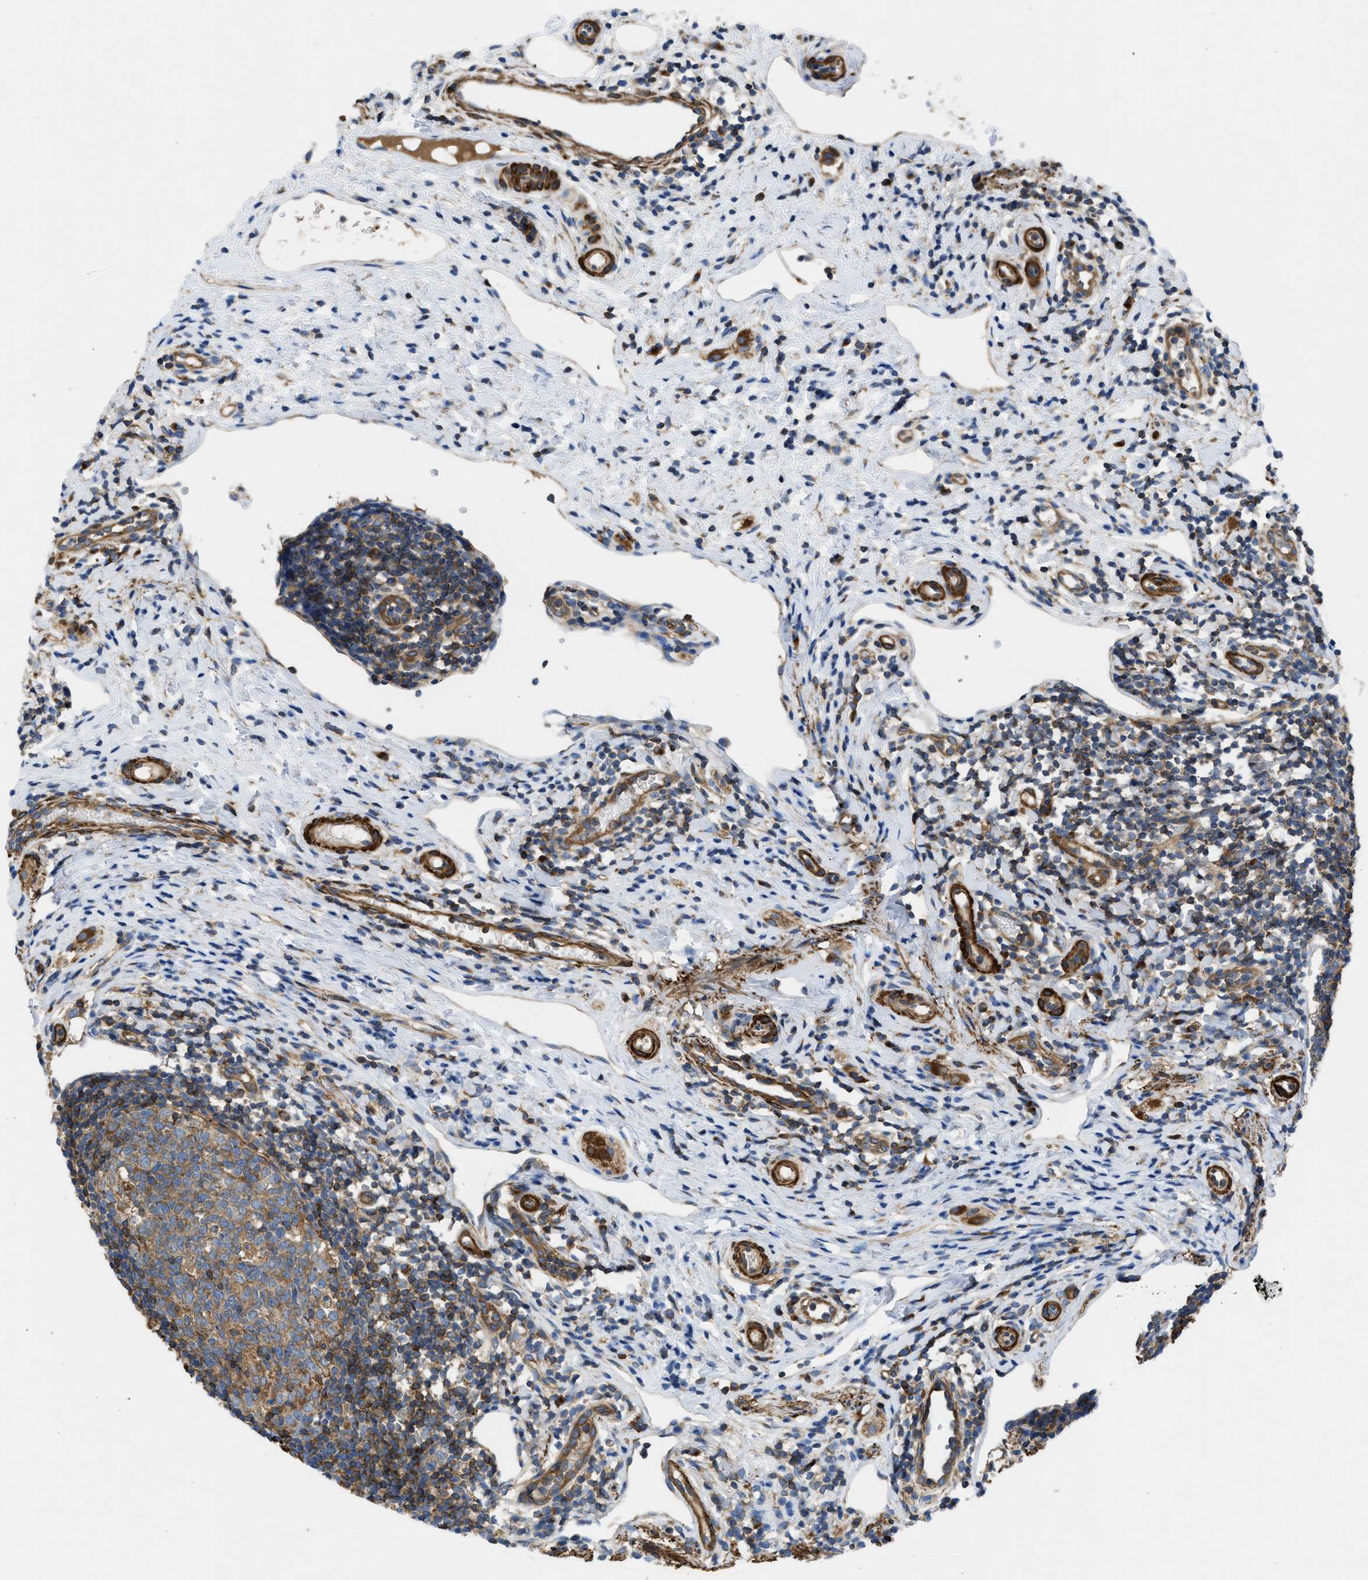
{"staining": {"intensity": "moderate", "quantity": ">75%", "location": "cytoplasmic/membranous"}, "tissue": "appendix", "cell_type": "Glandular cells", "image_type": "normal", "snomed": [{"axis": "morphology", "description": "Normal tissue, NOS"}, {"axis": "topography", "description": "Appendix"}], "caption": "About >75% of glandular cells in normal human appendix reveal moderate cytoplasmic/membranous protein positivity as visualized by brown immunohistochemical staining.", "gene": "CHKB", "patient": {"sex": "female", "age": 20}}